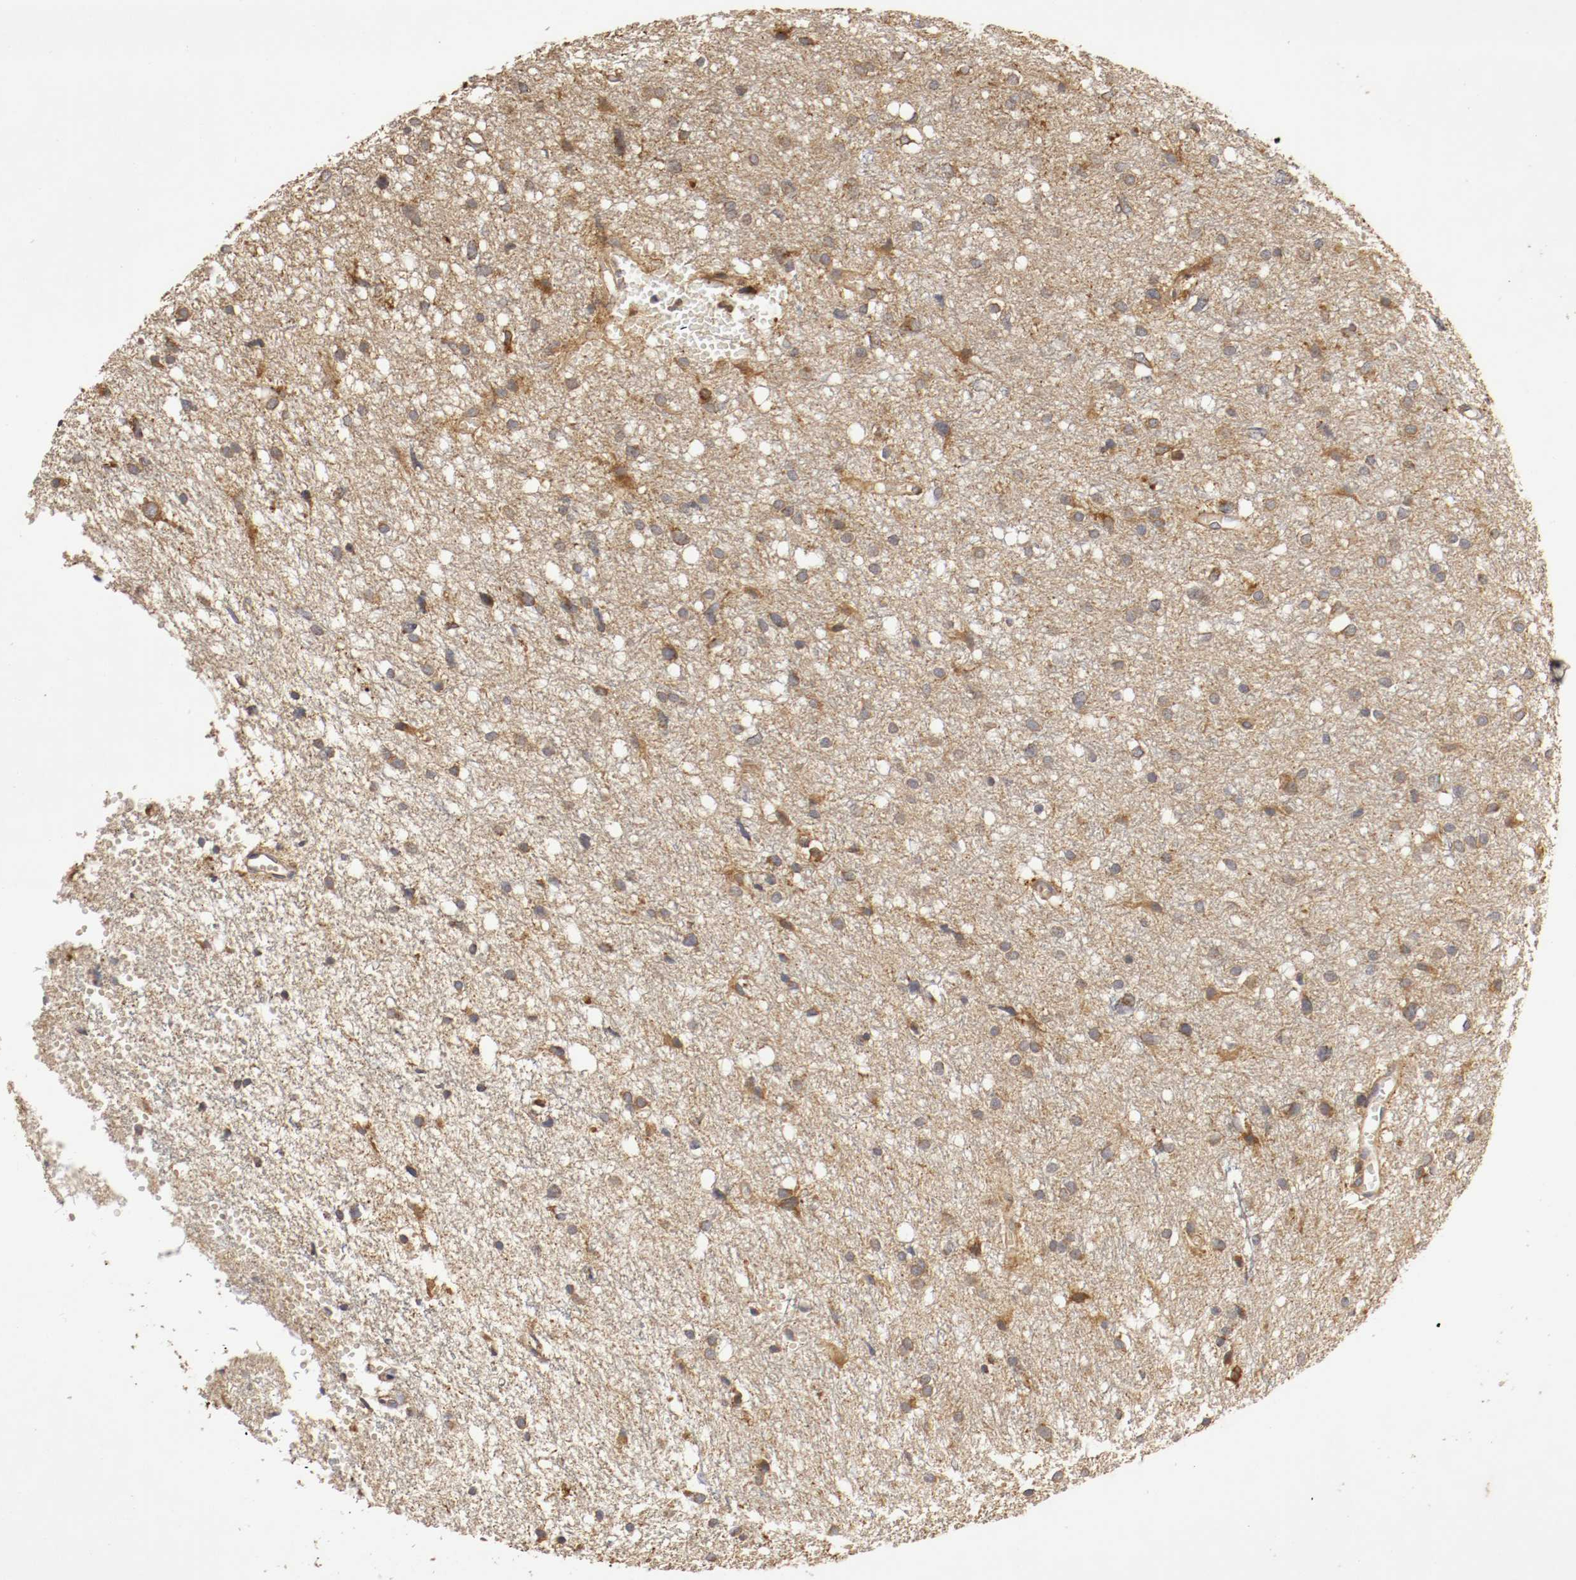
{"staining": {"intensity": "moderate", "quantity": ">75%", "location": "cytoplasmic/membranous"}, "tissue": "glioma", "cell_type": "Tumor cells", "image_type": "cancer", "snomed": [{"axis": "morphology", "description": "Glioma, malignant, High grade"}, {"axis": "topography", "description": "Brain"}], "caption": "The histopathology image reveals a brown stain indicating the presence of a protein in the cytoplasmic/membranous of tumor cells in glioma.", "gene": "VEZT", "patient": {"sex": "female", "age": 59}}